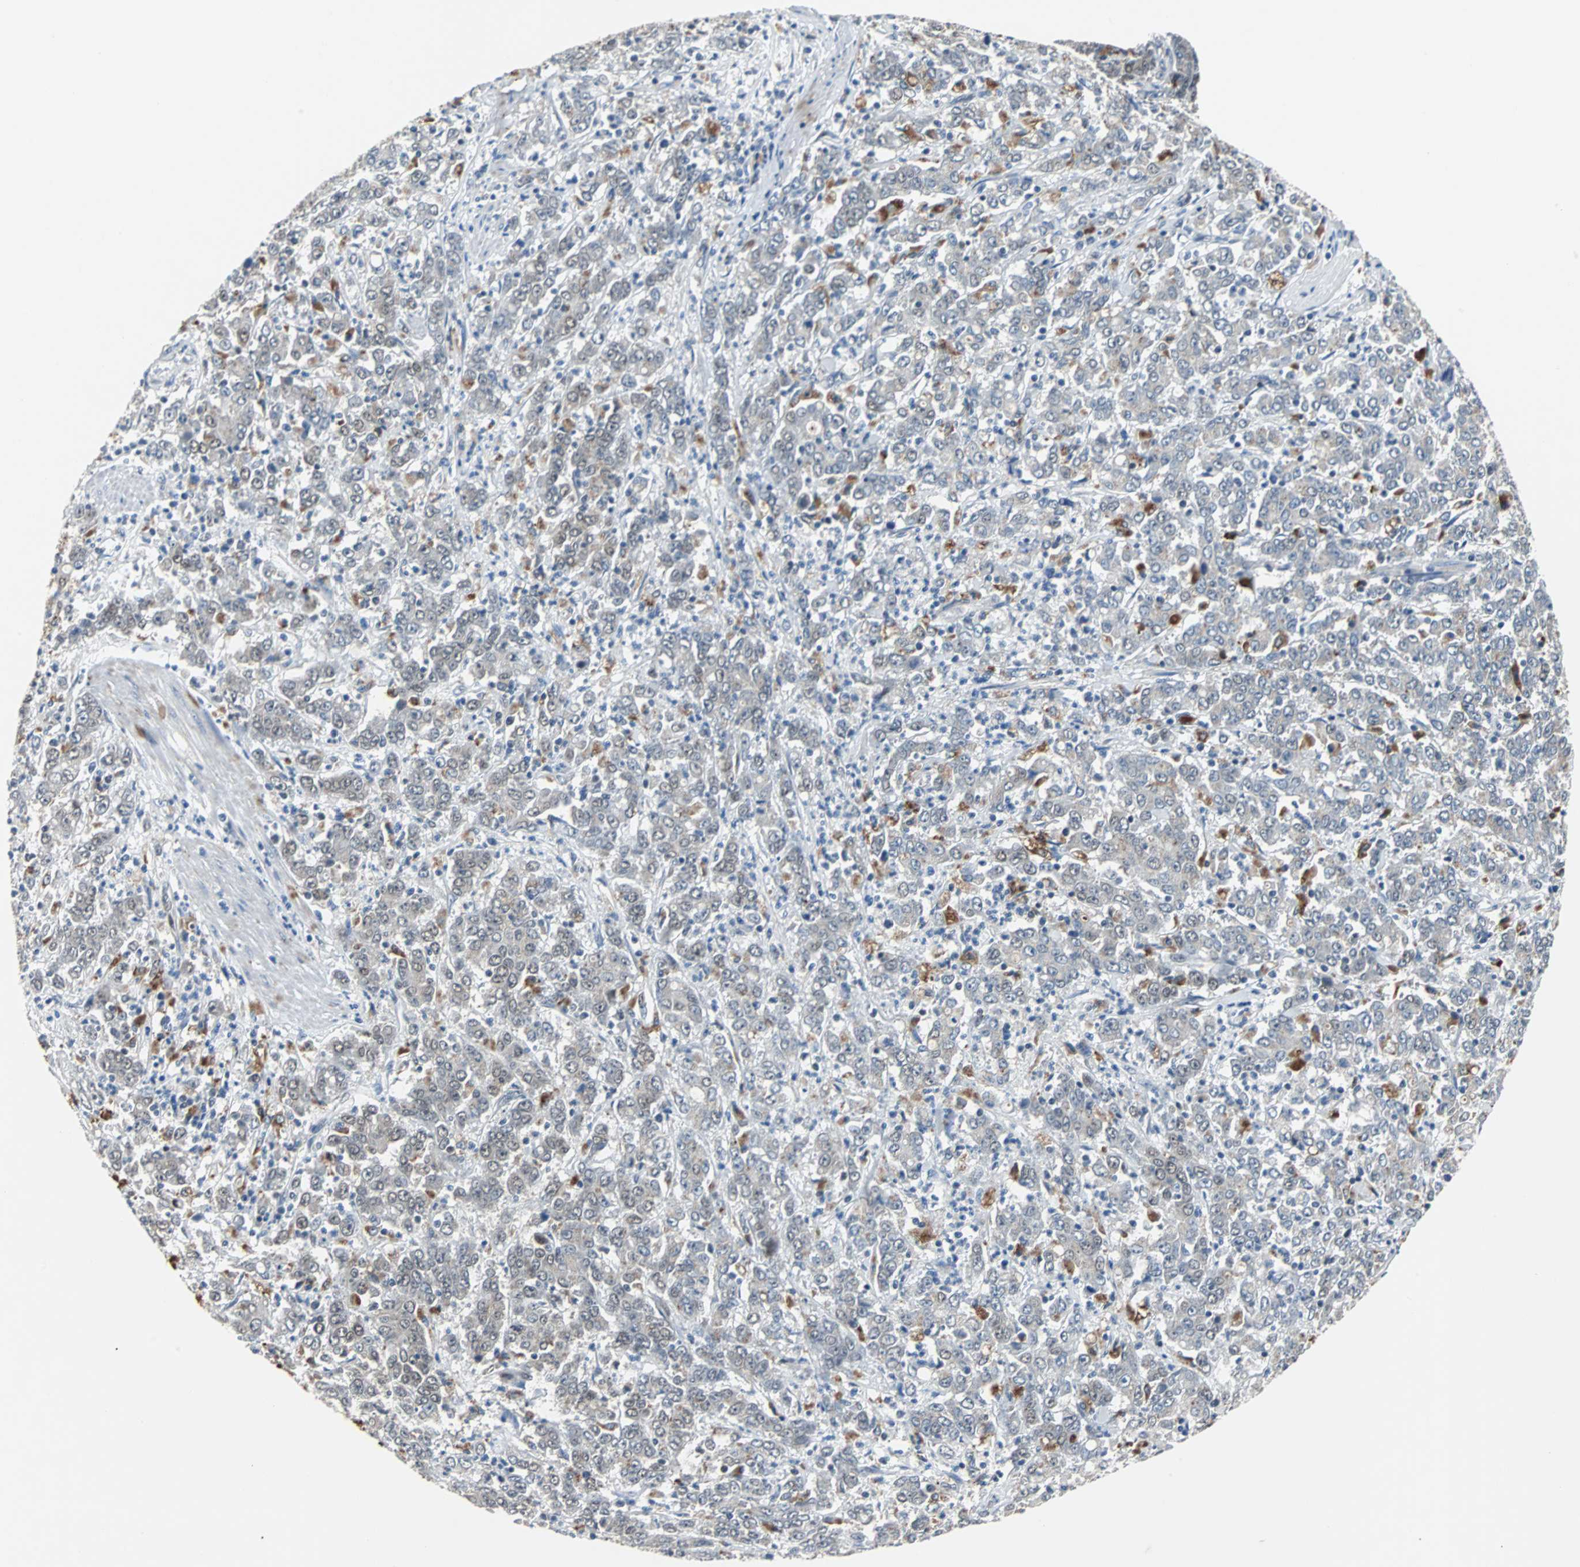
{"staining": {"intensity": "weak", "quantity": "<25%", "location": "cytoplasmic/membranous"}, "tissue": "stomach cancer", "cell_type": "Tumor cells", "image_type": "cancer", "snomed": [{"axis": "morphology", "description": "Adenocarcinoma, NOS"}, {"axis": "topography", "description": "Stomach, lower"}], "caption": "An immunohistochemistry image of stomach cancer (adenocarcinoma) is shown. There is no staining in tumor cells of stomach cancer (adenocarcinoma). Brightfield microscopy of immunohistochemistry (IHC) stained with DAB (brown) and hematoxylin (blue), captured at high magnification.", "gene": "HLX", "patient": {"sex": "female", "age": 71}}